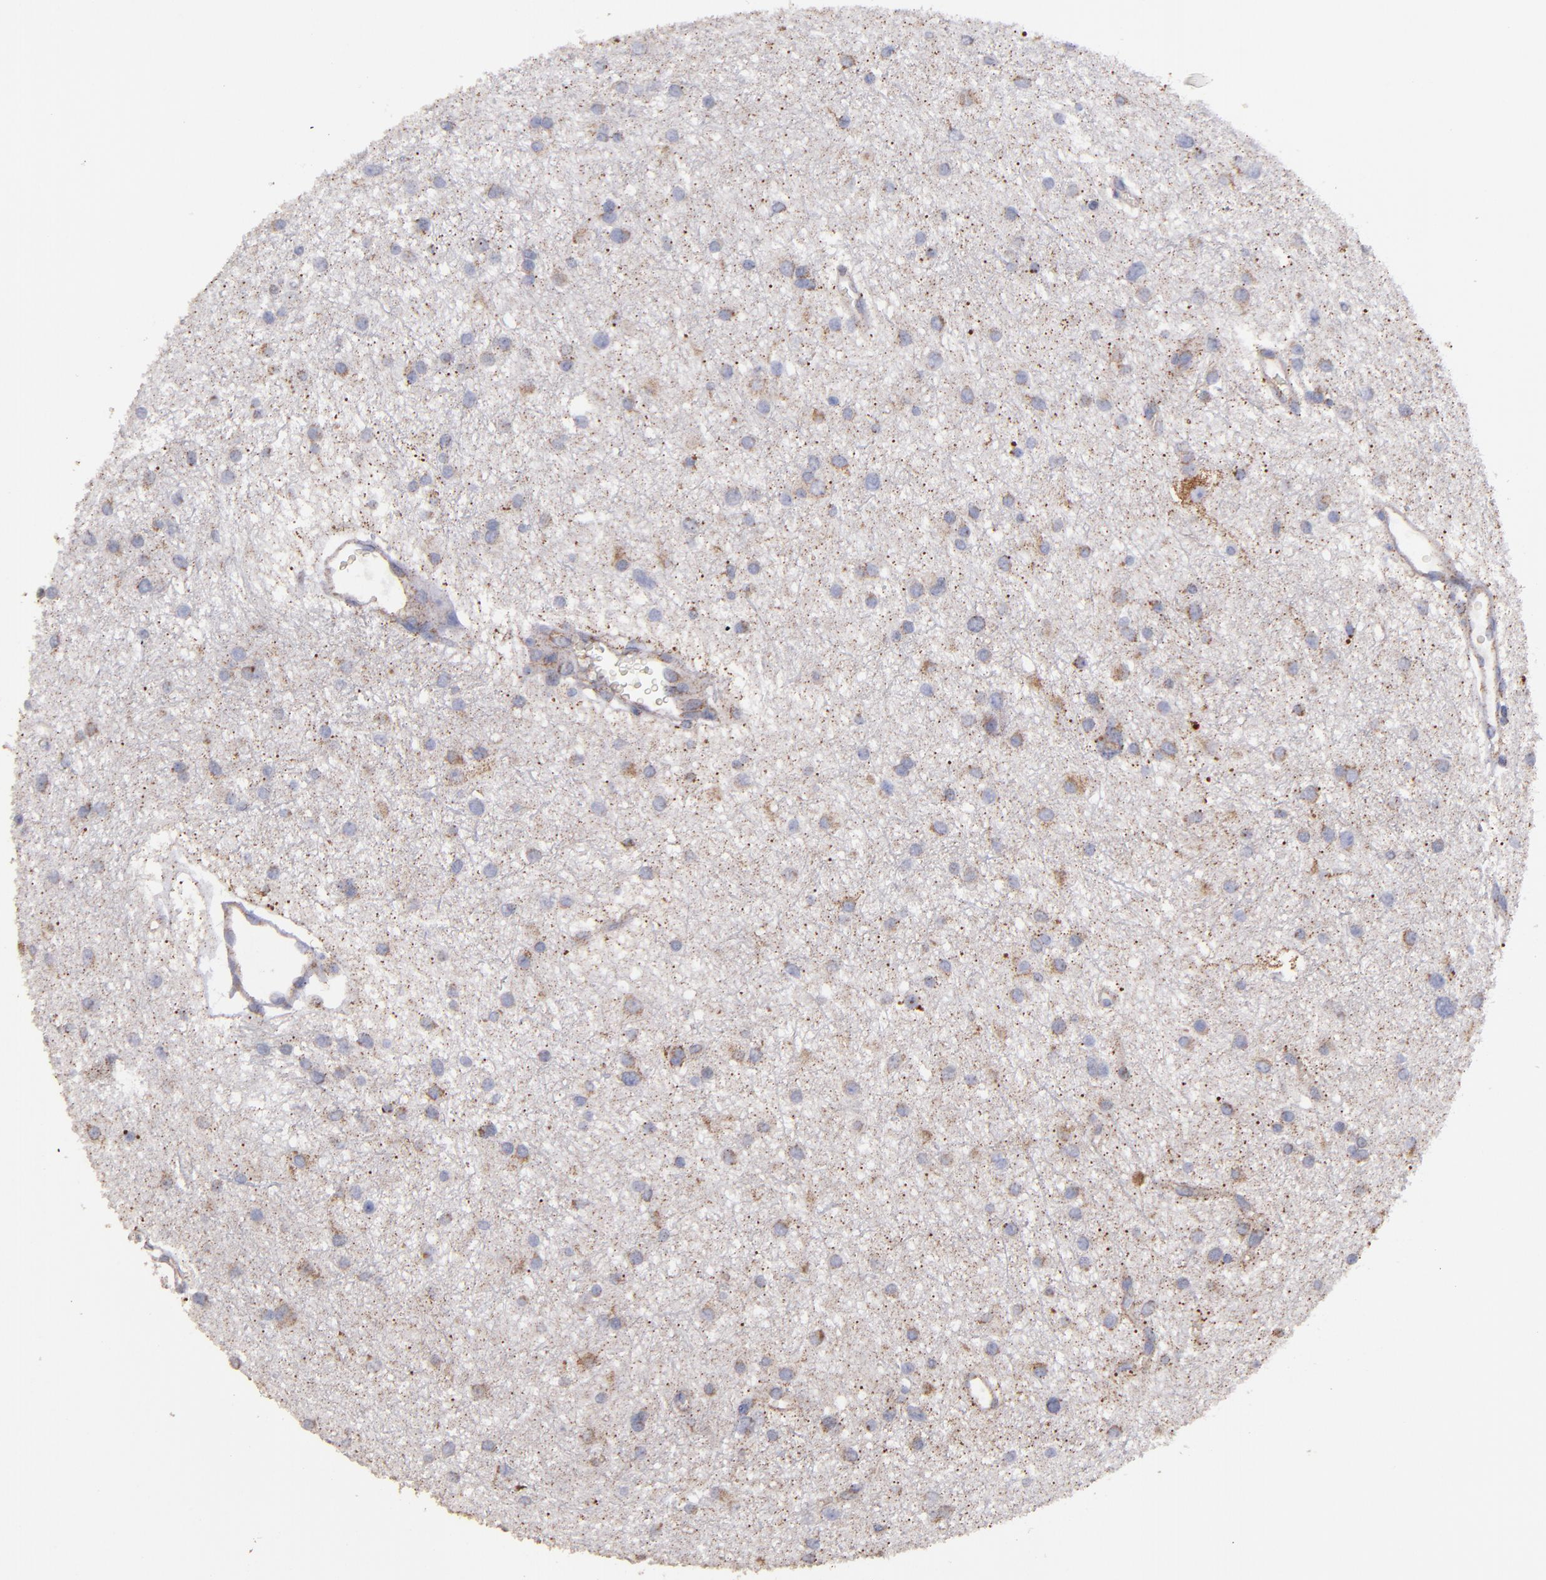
{"staining": {"intensity": "weak", "quantity": "25%-75%", "location": "cytoplasmic/membranous"}, "tissue": "glioma", "cell_type": "Tumor cells", "image_type": "cancer", "snomed": [{"axis": "morphology", "description": "Glioma, malignant, Low grade"}, {"axis": "topography", "description": "Brain"}], "caption": "Protein staining shows weak cytoplasmic/membranous expression in about 25%-75% of tumor cells in glioma.", "gene": "CLTA", "patient": {"sex": "female", "age": 36}}